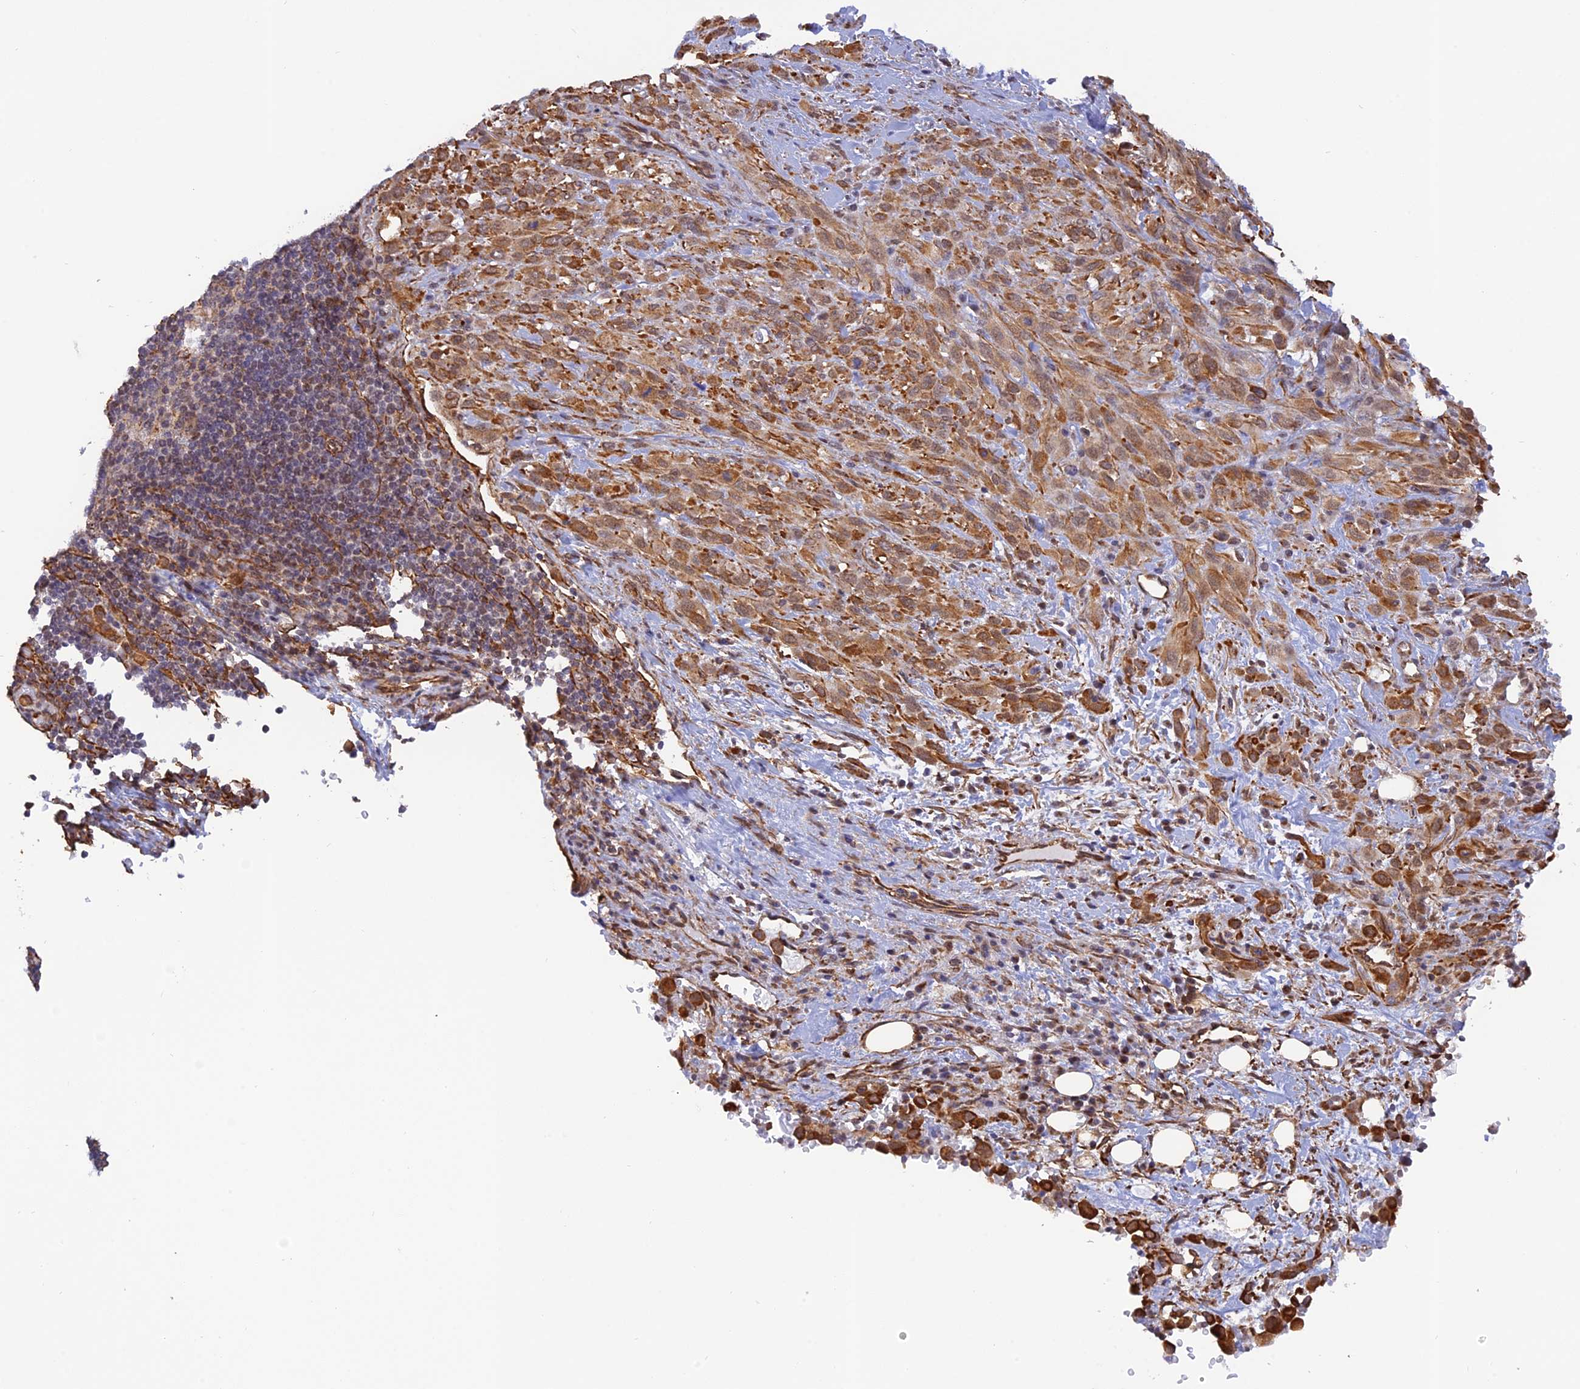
{"staining": {"intensity": "moderate", "quantity": ">75%", "location": "cytoplasmic/membranous"}, "tissue": "melanoma", "cell_type": "Tumor cells", "image_type": "cancer", "snomed": [{"axis": "morphology", "description": "Malignant melanoma, Metastatic site"}, {"axis": "topography", "description": "Skin"}], "caption": "This micrograph exhibits IHC staining of malignant melanoma (metastatic site), with medium moderate cytoplasmic/membranous staining in about >75% of tumor cells.", "gene": "PAGR1", "patient": {"sex": "female", "age": 81}}